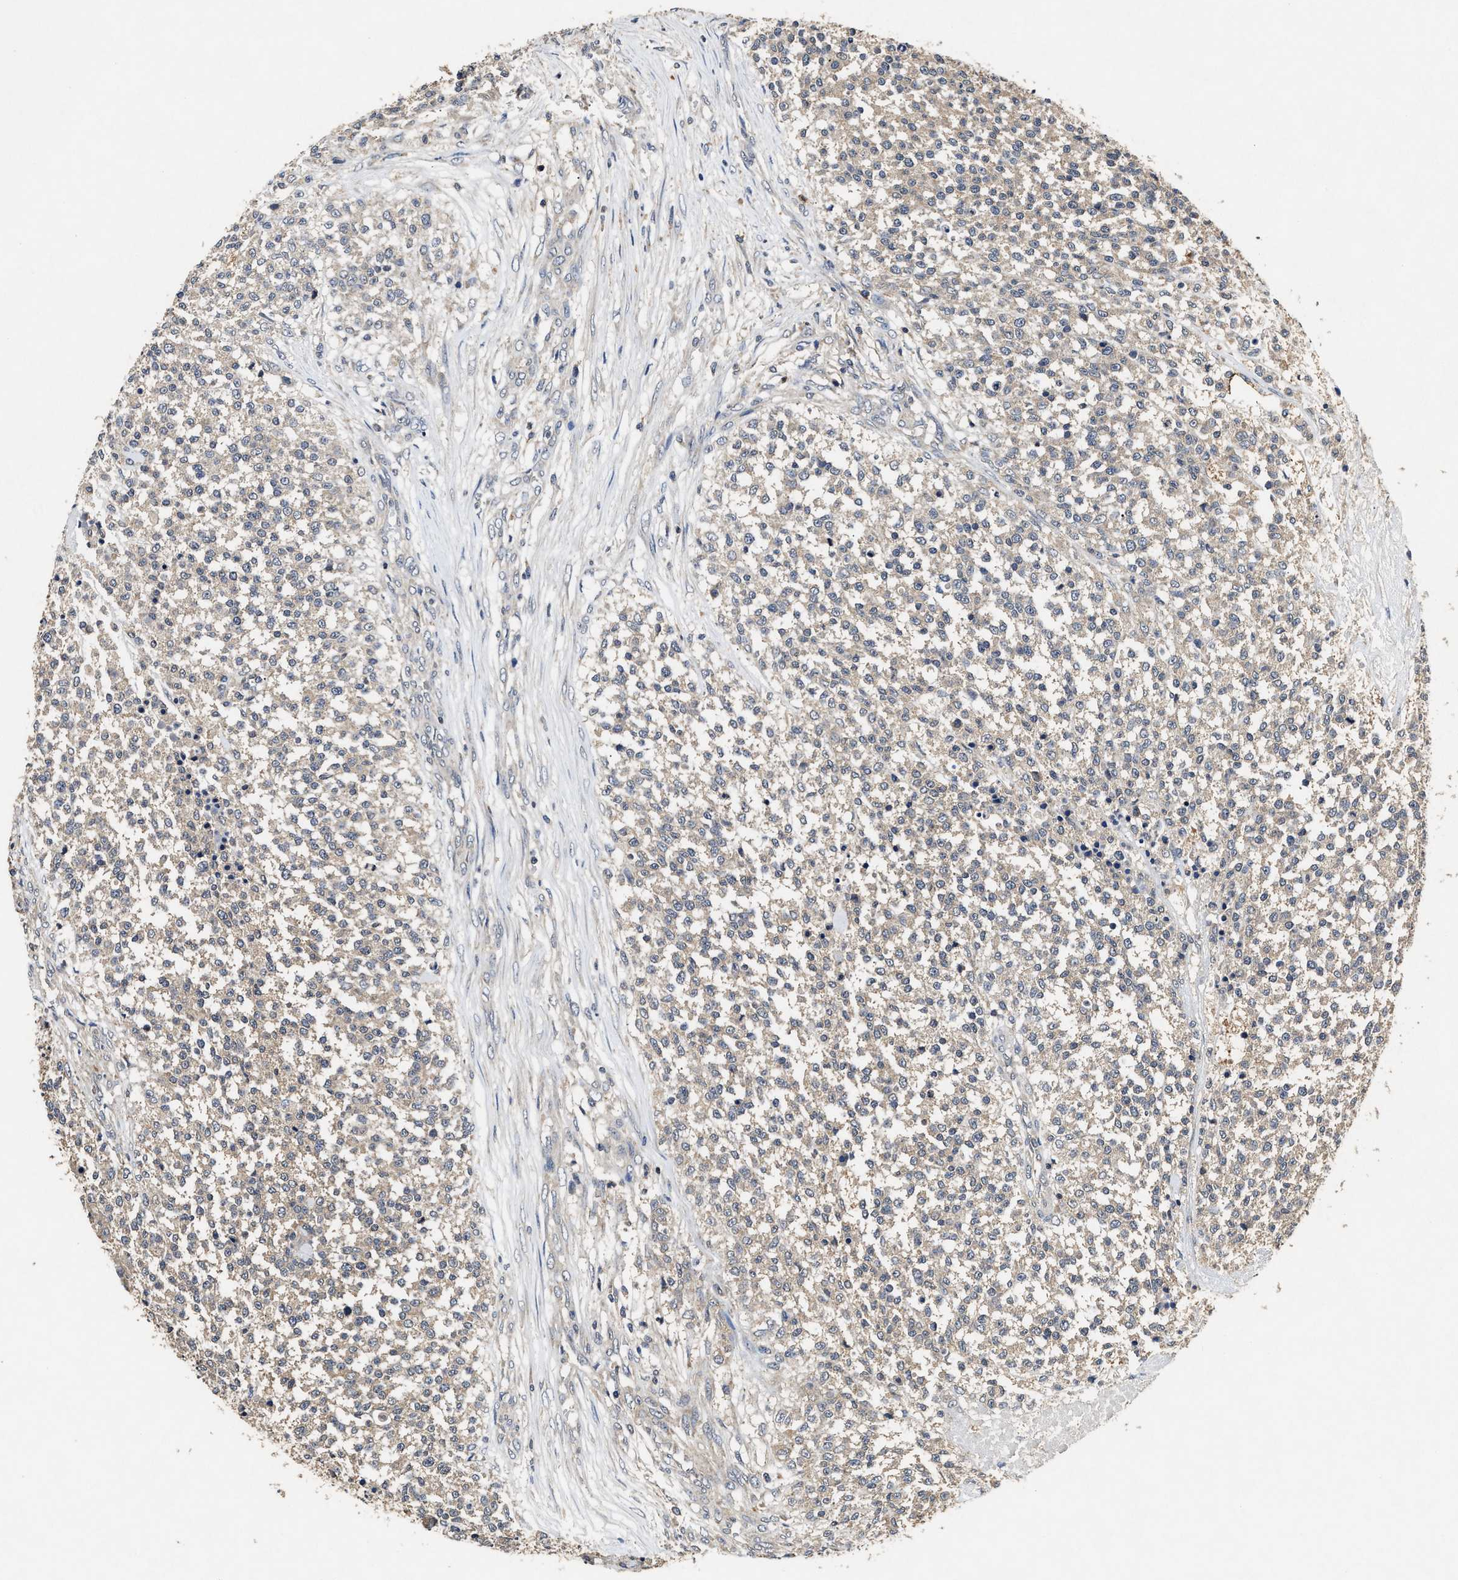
{"staining": {"intensity": "weak", "quantity": "<25%", "location": "cytoplasmic/membranous"}, "tissue": "testis cancer", "cell_type": "Tumor cells", "image_type": "cancer", "snomed": [{"axis": "morphology", "description": "Seminoma, NOS"}, {"axis": "topography", "description": "Testis"}], "caption": "Protein analysis of seminoma (testis) reveals no significant positivity in tumor cells. The staining was performed using DAB (3,3'-diaminobenzidine) to visualize the protein expression in brown, while the nuclei were stained in blue with hematoxylin (Magnification: 20x).", "gene": "PDAP1", "patient": {"sex": "male", "age": 59}}